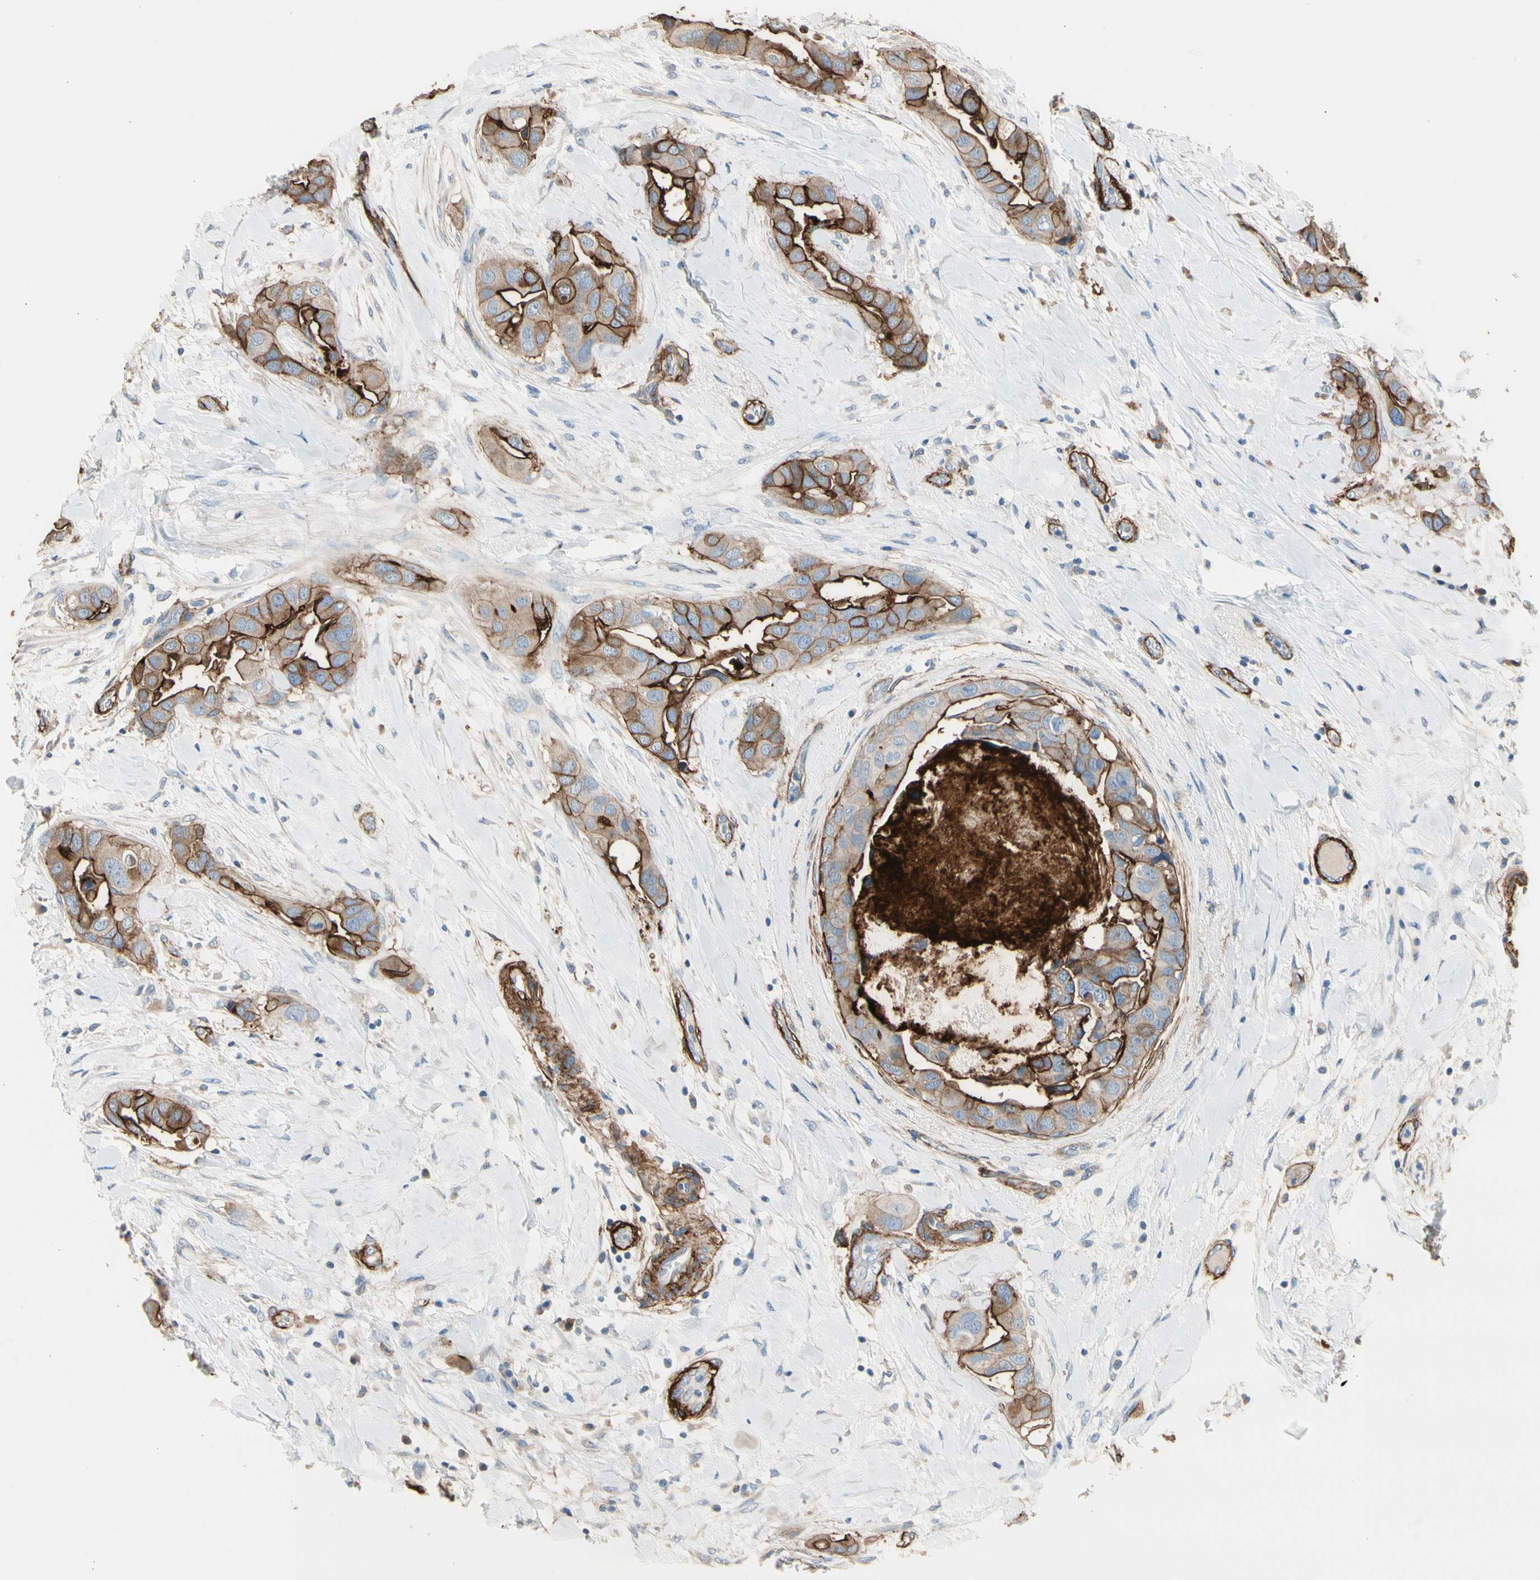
{"staining": {"intensity": "strong", "quantity": ">75%", "location": "cytoplasmic/membranous"}, "tissue": "breast cancer", "cell_type": "Tumor cells", "image_type": "cancer", "snomed": [{"axis": "morphology", "description": "Duct carcinoma"}, {"axis": "topography", "description": "Breast"}], "caption": "This is a photomicrograph of immunohistochemistry (IHC) staining of breast cancer (intraductal carcinoma), which shows strong expression in the cytoplasmic/membranous of tumor cells.", "gene": "SUSD2", "patient": {"sex": "female", "age": 40}}